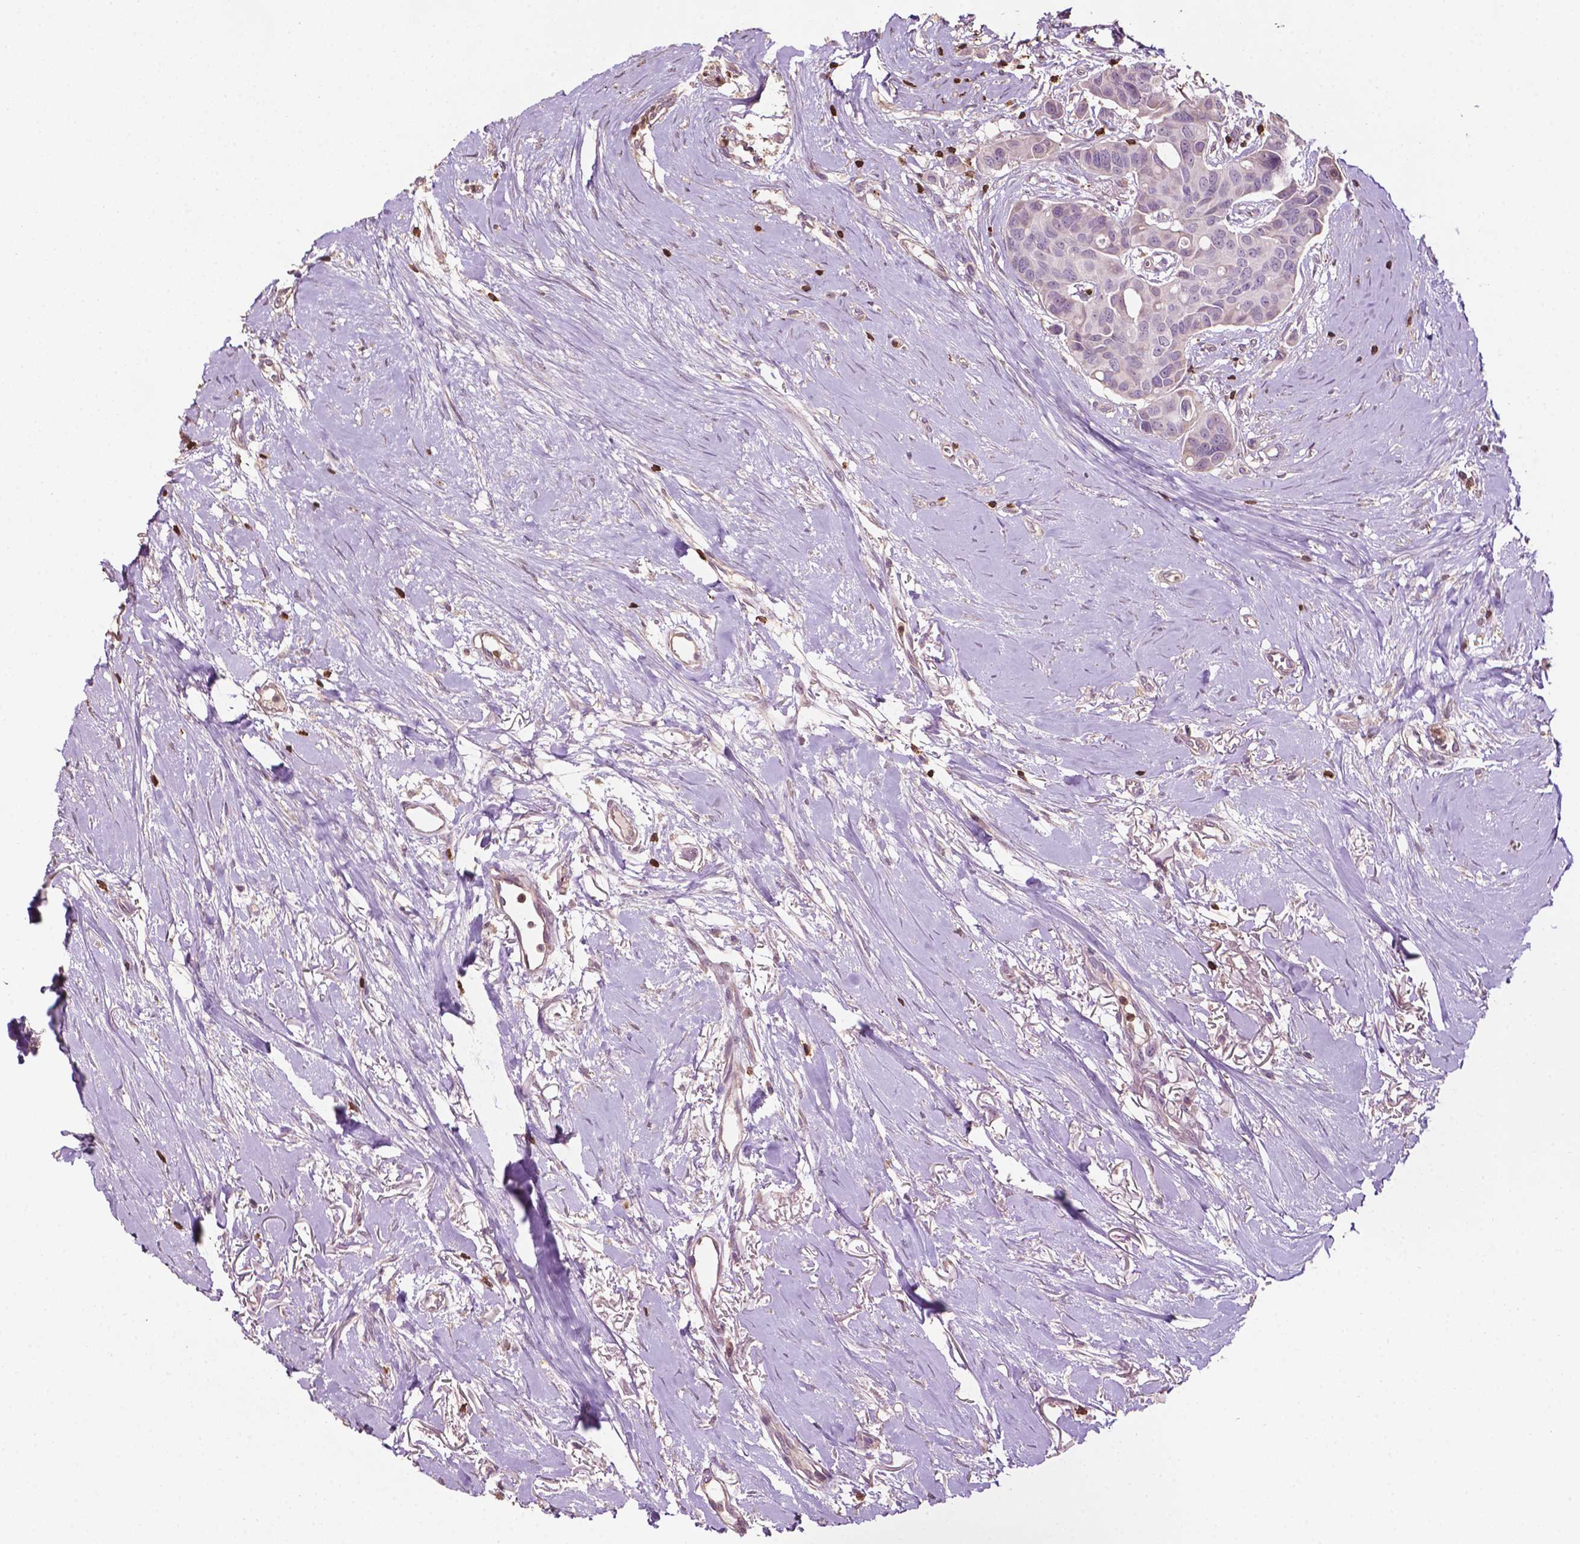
{"staining": {"intensity": "negative", "quantity": "none", "location": "none"}, "tissue": "breast cancer", "cell_type": "Tumor cells", "image_type": "cancer", "snomed": [{"axis": "morphology", "description": "Duct carcinoma"}, {"axis": "topography", "description": "Breast"}], "caption": "The histopathology image displays no significant positivity in tumor cells of intraductal carcinoma (breast). The staining was performed using DAB (3,3'-diaminobenzidine) to visualize the protein expression in brown, while the nuclei were stained in blue with hematoxylin (Magnification: 20x).", "gene": "TBC1D10C", "patient": {"sex": "female", "age": 54}}